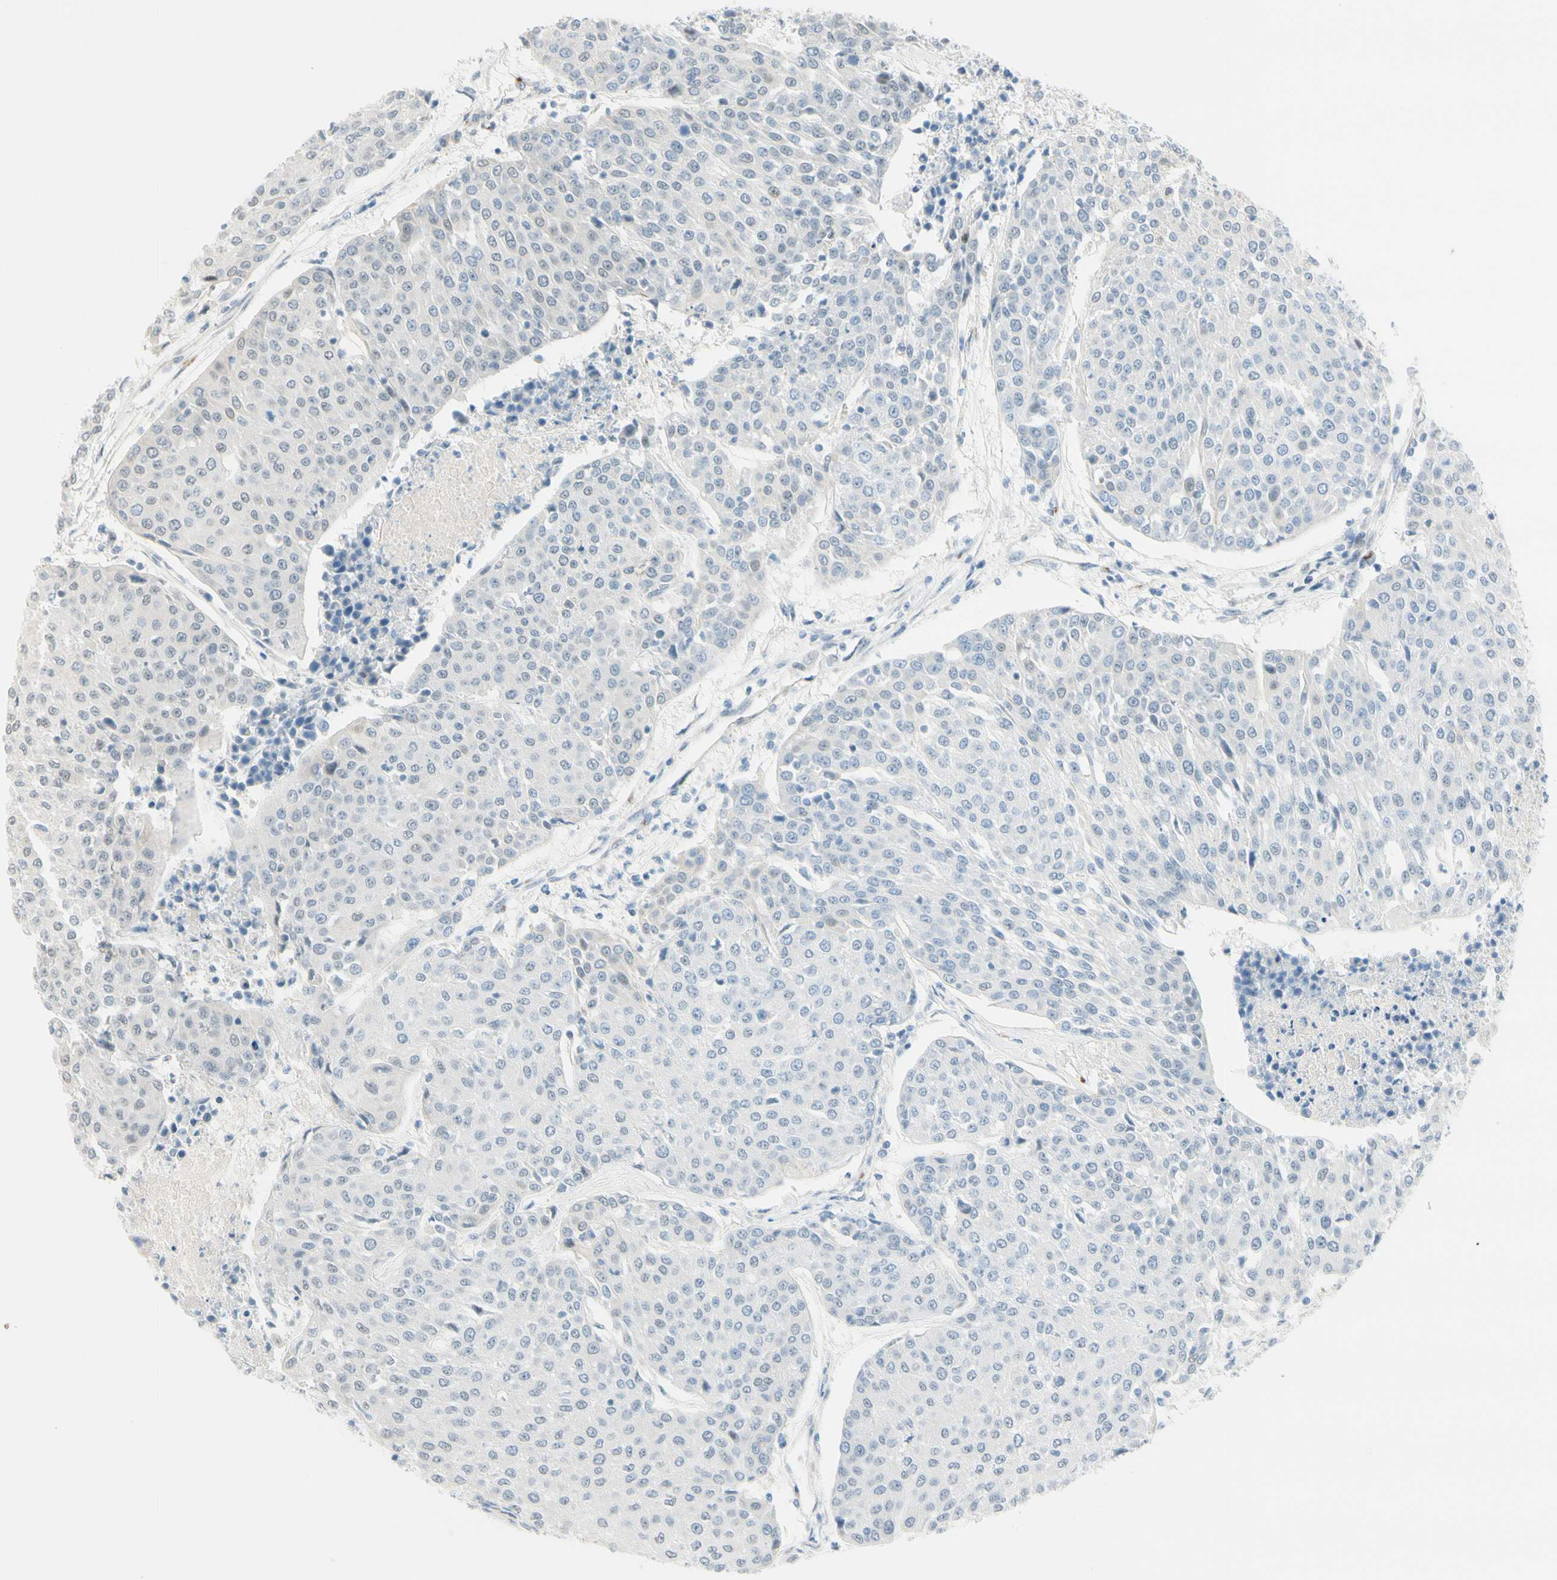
{"staining": {"intensity": "negative", "quantity": "none", "location": "none"}, "tissue": "urothelial cancer", "cell_type": "Tumor cells", "image_type": "cancer", "snomed": [{"axis": "morphology", "description": "Urothelial carcinoma, High grade"}, {"axis": "topography", "description": "Urinary bladder"}], "caption": "Urothelial cancer was stained to show a protein in brown. There is no significant staining in tumor cells. (DAB IHC with hematoxylin counter stain).", "gene": "B4GALNT1", "patient": {"sex": "female", "age": 85}}